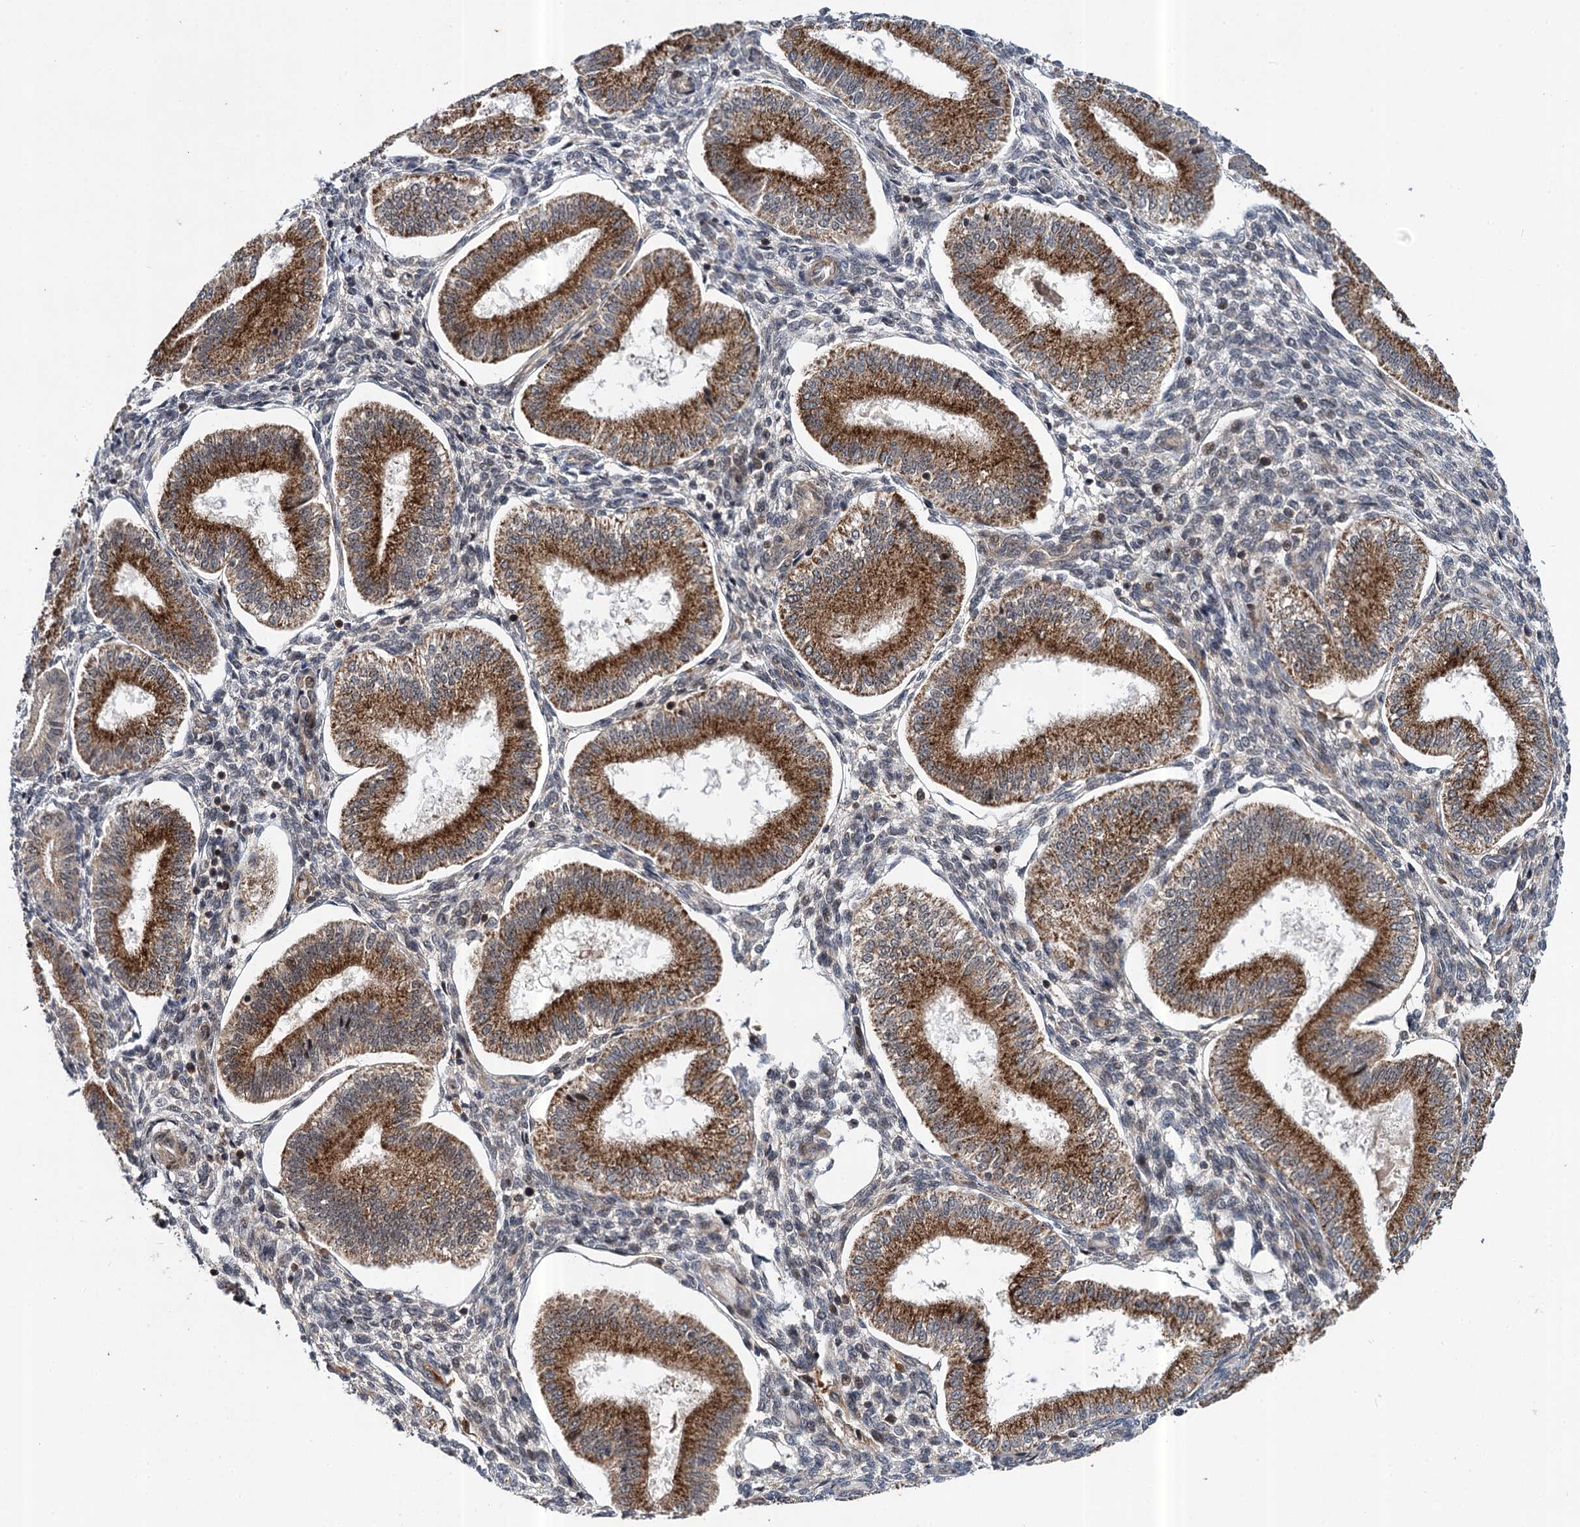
{"staining": {"intensity": "weak", "quantity": "<25%", "location": "cytoplasmic/membranous"}, "tissue": "endometrium", "cell_type": "Cells in endometrial stroma", "image_type": "normal", "snomed": [{"axis": "morphology", "description": "Normal tissue, NOS"}, {"axis": "topography", "description": "Endometrium"}], "caption": "There is no significant expression in cells in endometrial stroma of endometrium. (DAB (3,3'-diaminobenzidine) immunohistochemistry visualized using brightfield microscopy, high magnification).", "gene": "ABLIM1", "patient": {"sex": "female", "age": 39}}